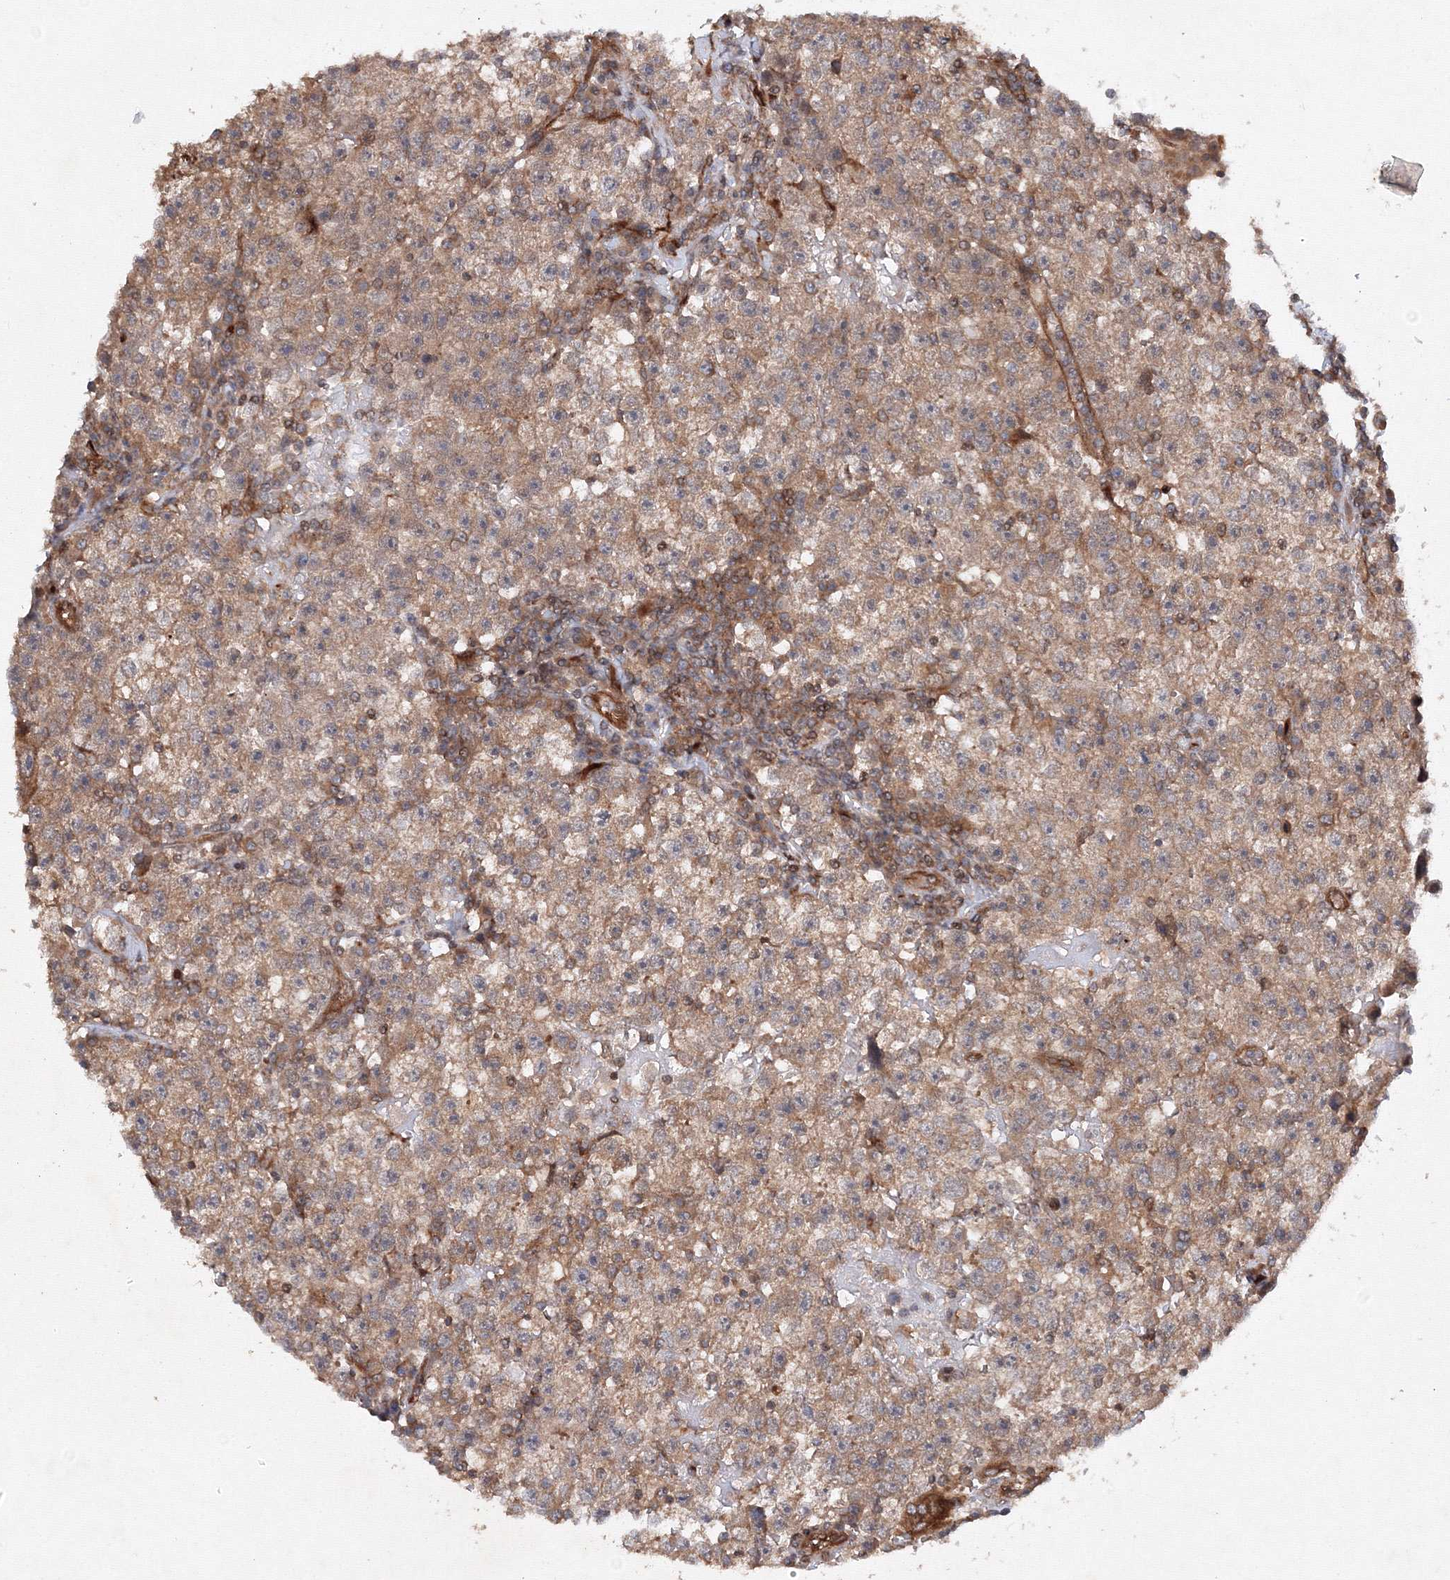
{"staining": {"intensity": "moderate", "quantity": ">75%", "location": "cytoplasmic/membranous"}, "tissue": "testis cancer", "cell_type": "Tumor cells", "image_type": "cancer", "snomed": [{"axis": "morphology", "description": "Seminoma, NOS"}, {"axis": "topography", "description": "Testis"}], "caption": "Immunohistochemistry (IHC) image of human testis cancer stained for a protein (brown), which reveals medium levels of moderate cytoplasmic/membranous positivity in approximately >75% of tumor cells.", "gene": "DCTD", "patient": {"sex": "male", "age": 22}}